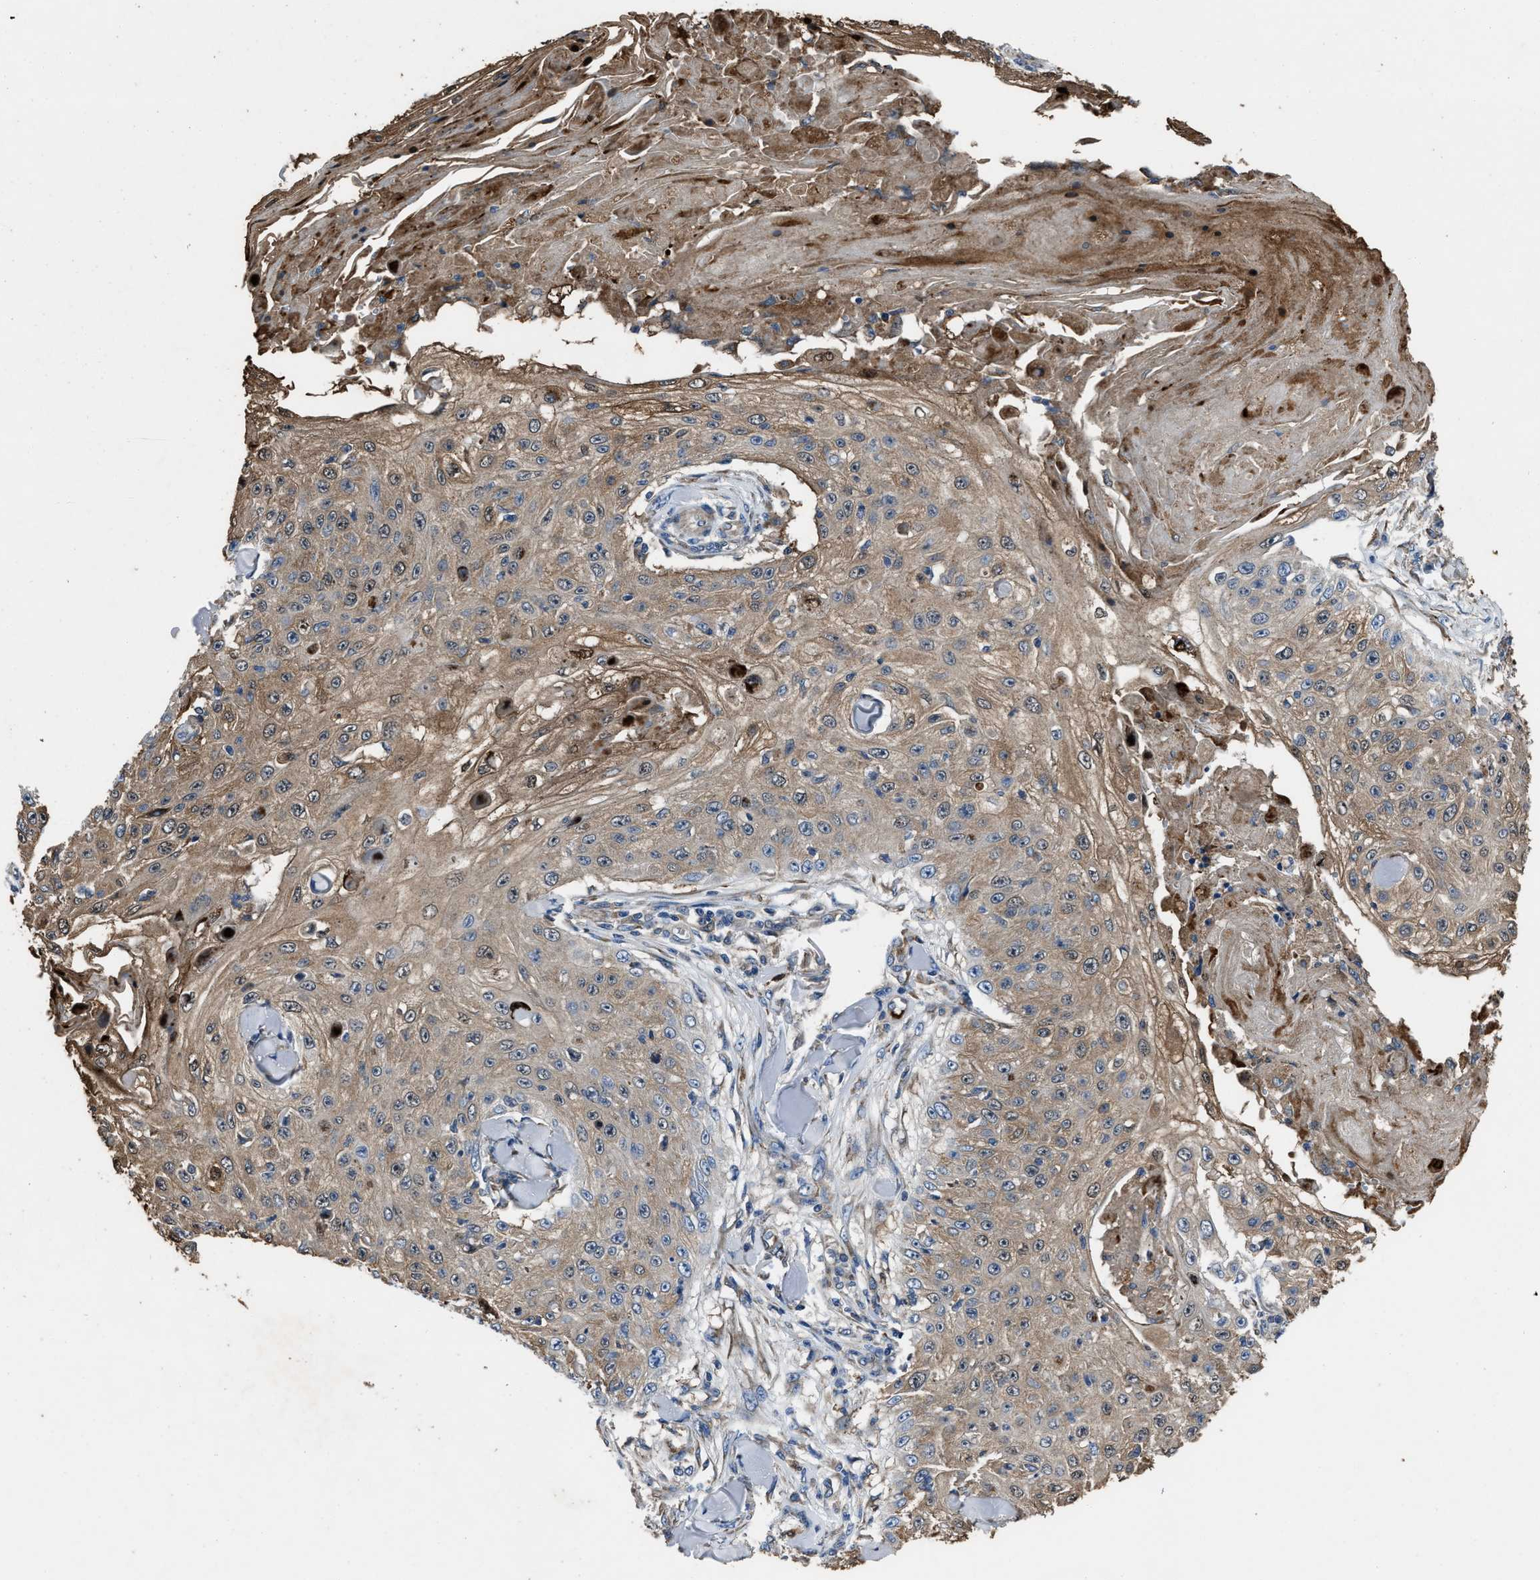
{"staining": {"intensity": "moderate", "quantity": ">75%", "location": "cytoplasmic/membranous"}, "tissue": "skin cancer", "cell_type": "Tumor cells", "image_type": "cancer", "snomed": [{"axis": "morphology", "description": "Squamous cell carcinoma, NOS"}, {"axis": "topography", "description": "Skin"}], "caption": "Protein staining of skin cancer tissue shows moderate cytoplasmic/membranous positivity in about >75% of tumor cells. Using DAB (brown) and hematoxylin (blue) stains, captured at high magnification using brightfield microscopy.", "gene": "ANGPT1", "patient": {"sex": "male", "age": 86}}